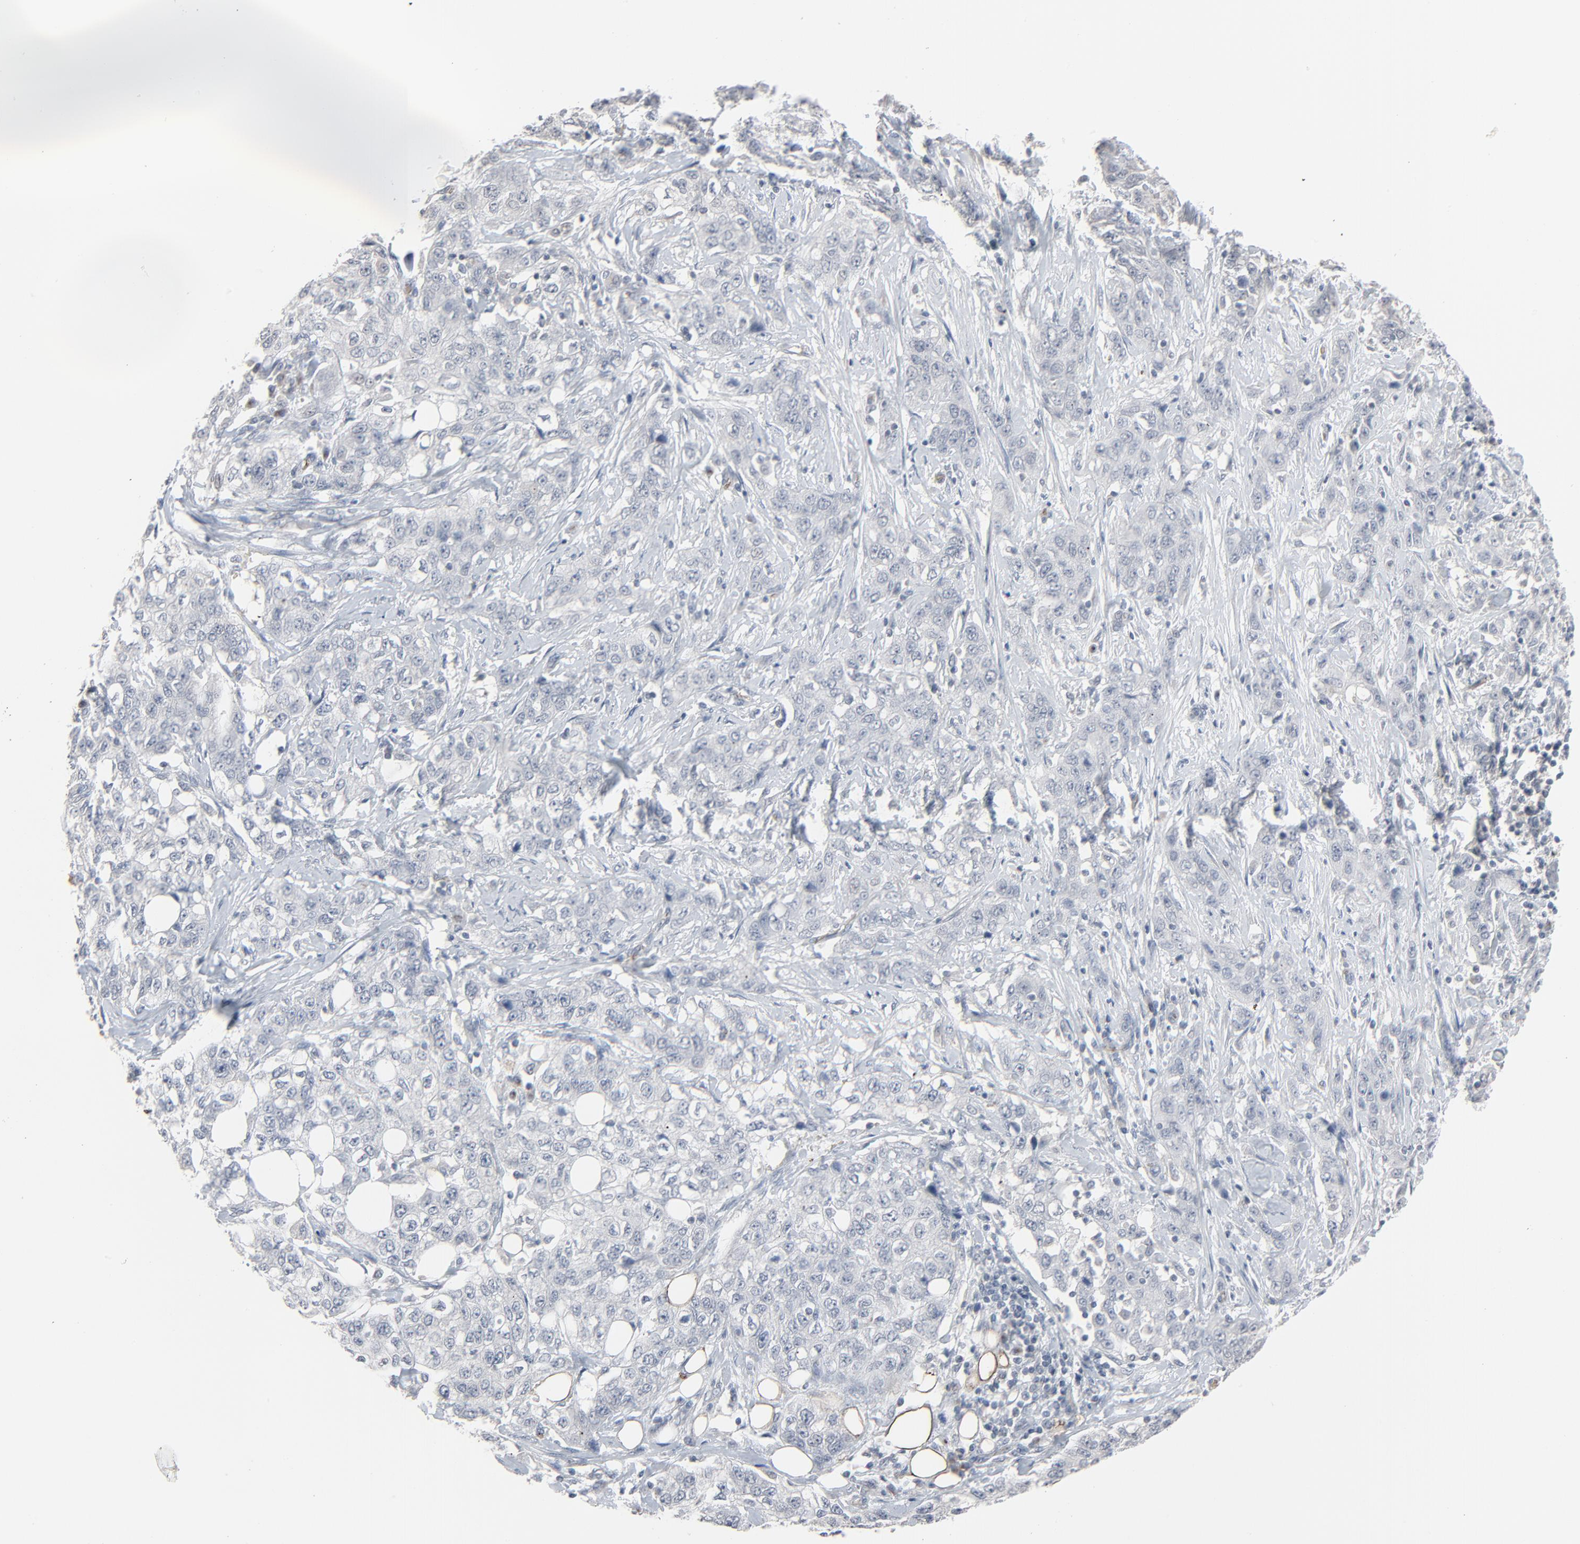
{"staining": {"intensity": "negative", "quantity": "none", "location": "none"}, "tissue": "stomach cancer", "cell_type": "Tumor cells", "image_type": "cancer", "snomed": [{"axis": "morphology", "description": "Adenocarcinoma, NOS"}, {"axis": "topography", "description": "Stomach"}], "caption": "Immunohistochemistry (IHC) of human stomach adenocarcinoma exhibits no expression in tumor cells.", "gene": "SAGE1", "patient": {"sex": "male", "age": 48}}